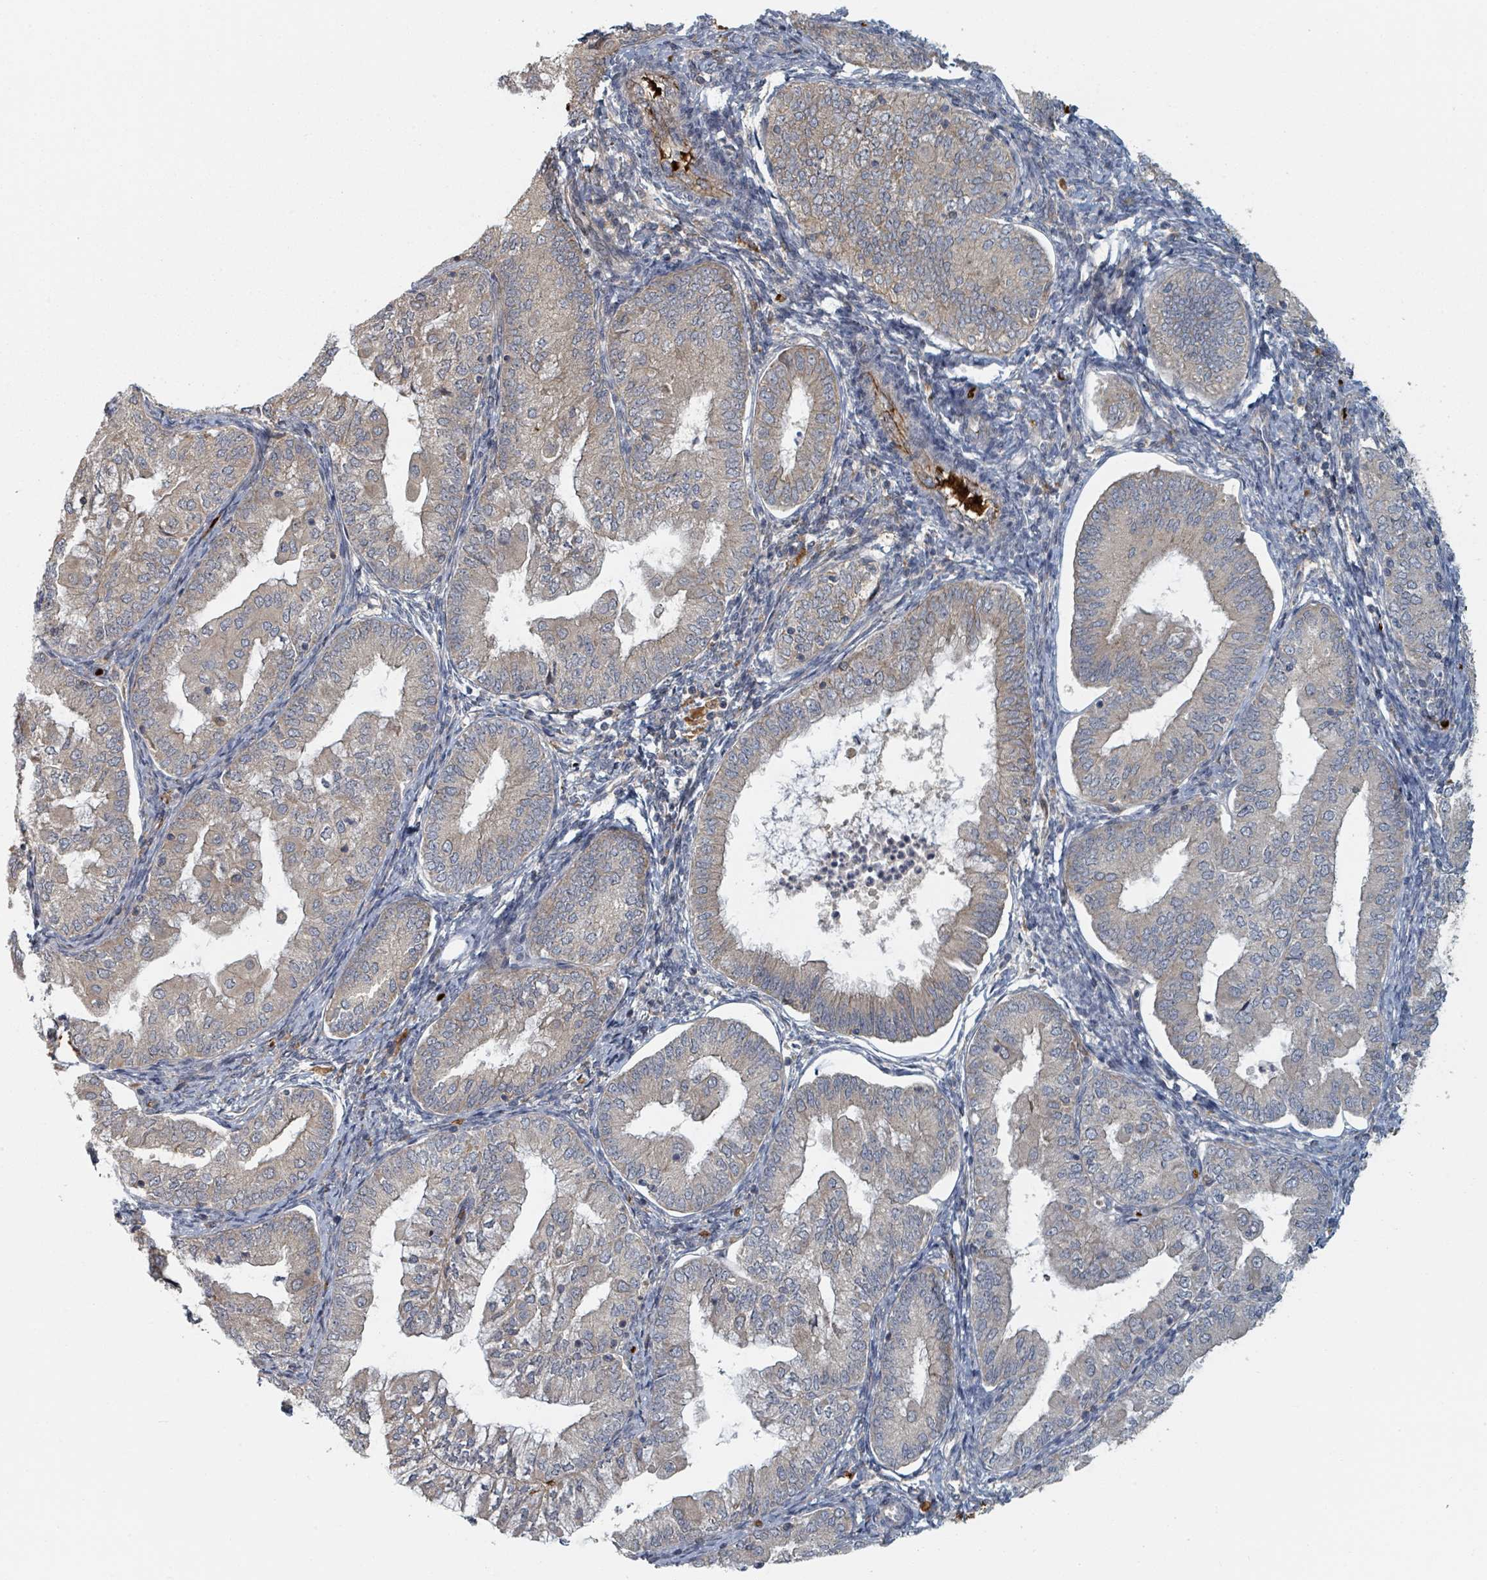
{"staining": {"intensity": "weak", "quantity": "<25%", "location": "cytoplasmic/membranous"}, "tissue": "endometrial cancer", "cell_type": "Tumor cells", "image_type": "cancer", "snomed": [{"axis": "morphology", "description": "Adenocarcinoma, NOS"}, {"axis": "topography", "description": "Endometrium"}], "caption": "High magnification brightfield microscopy of endometrial cancer (adenocarcinoma) stained with DAB (3,3'-diaminobenzidine) (brown) and counterstained with hematoxylin (blue): tumor cells show no significant expression.", "gene": "TRPC4AP", "patient": {"sex": "female", "age": 55}}